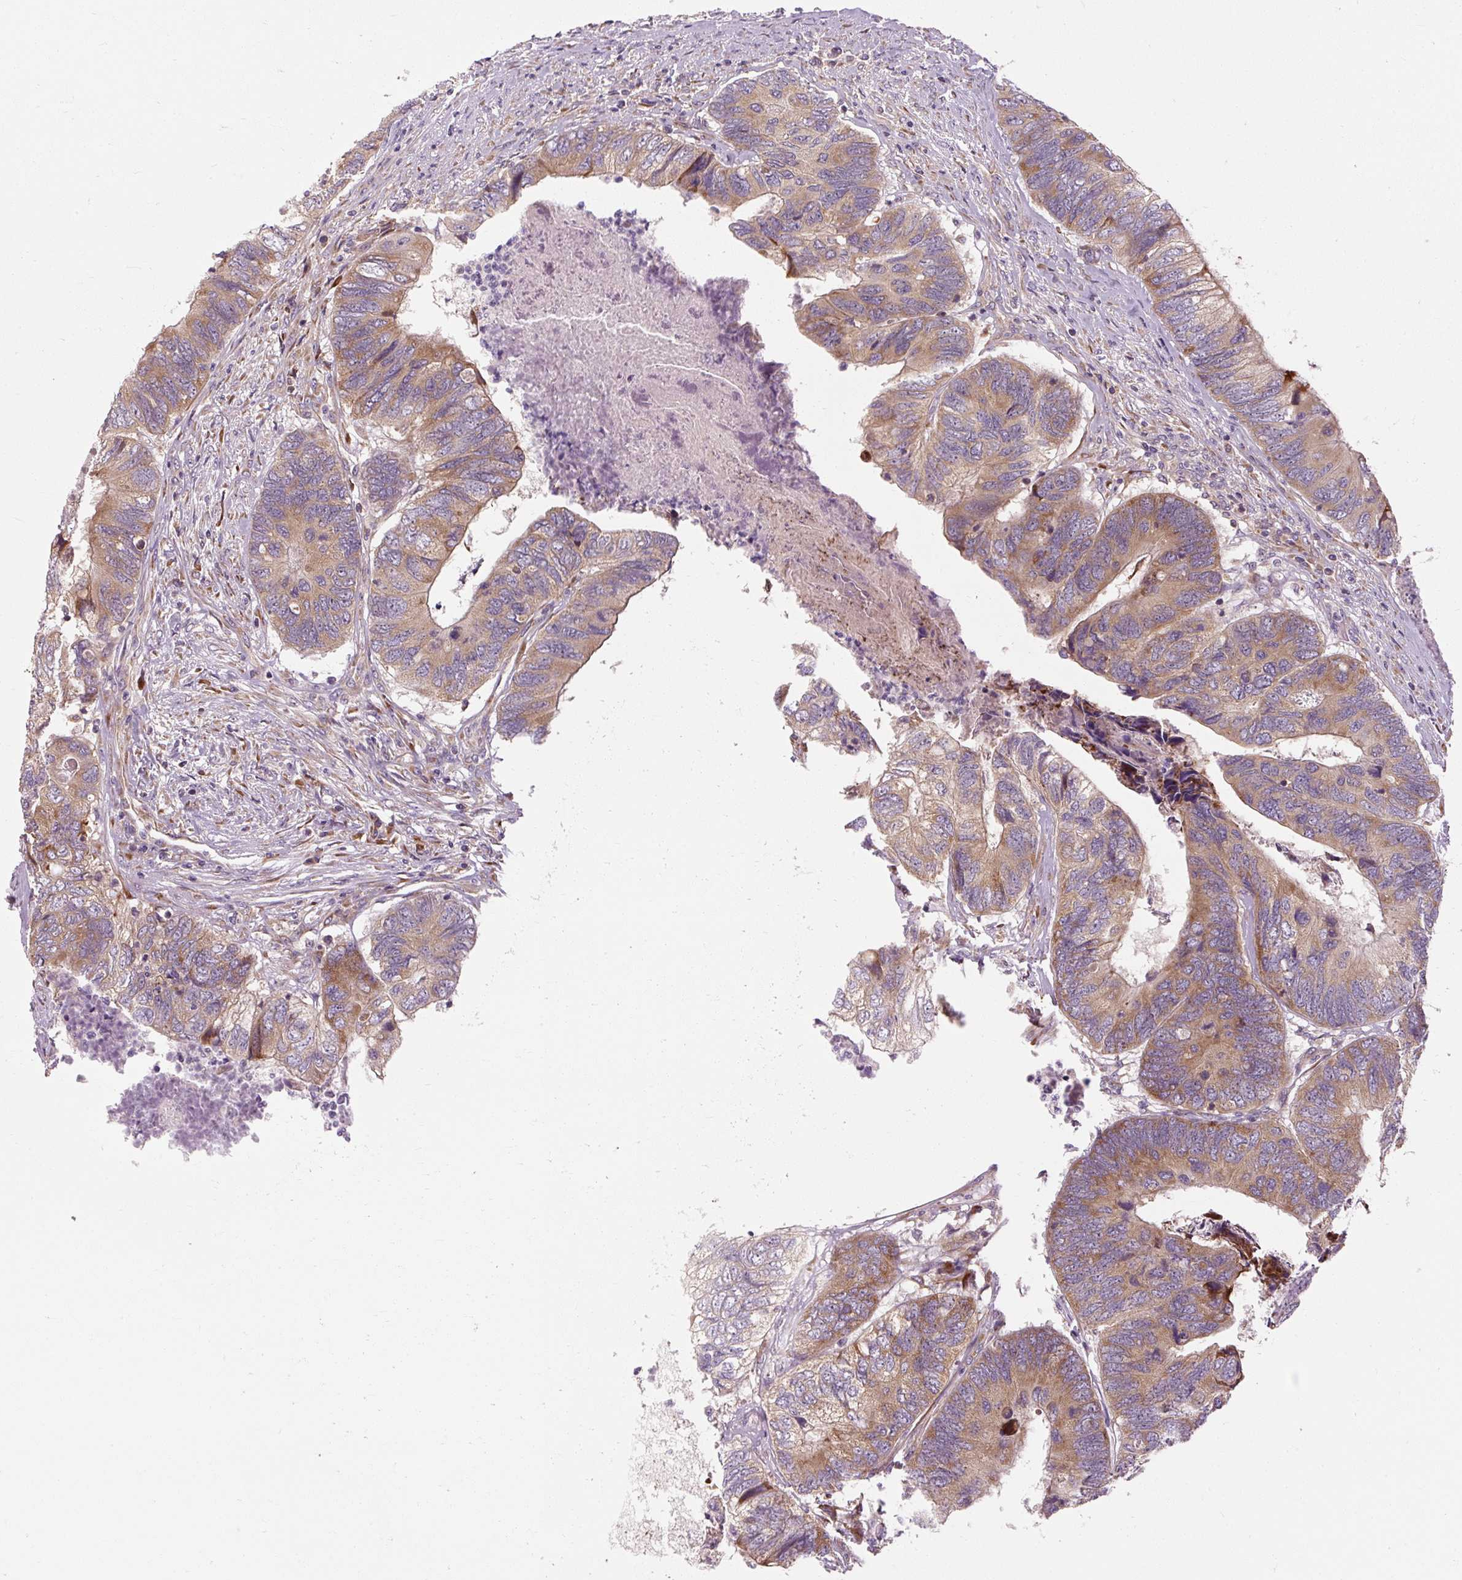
{"staining": {"intensity": "moderate", "quantity": ">75%", "location": "cytoplasmic/membranous"}, "tissue": "colorectal cancer", "cell_type": "Tumor cells", "image_type": "cancer", "snomed": [{"axis": "morphology", "description": "Adenocarcinoma, NOS"}, {"axis": "topography", "description": "Colon"}], "caption": "Immunohistochemistry of human colorectal cancer shows medium levels of moderate cytoplasmic/membranous staining in about >75% of tumor cells.", "gene": "PRSS48", "patient": {"sex": "female", "age": 67}}